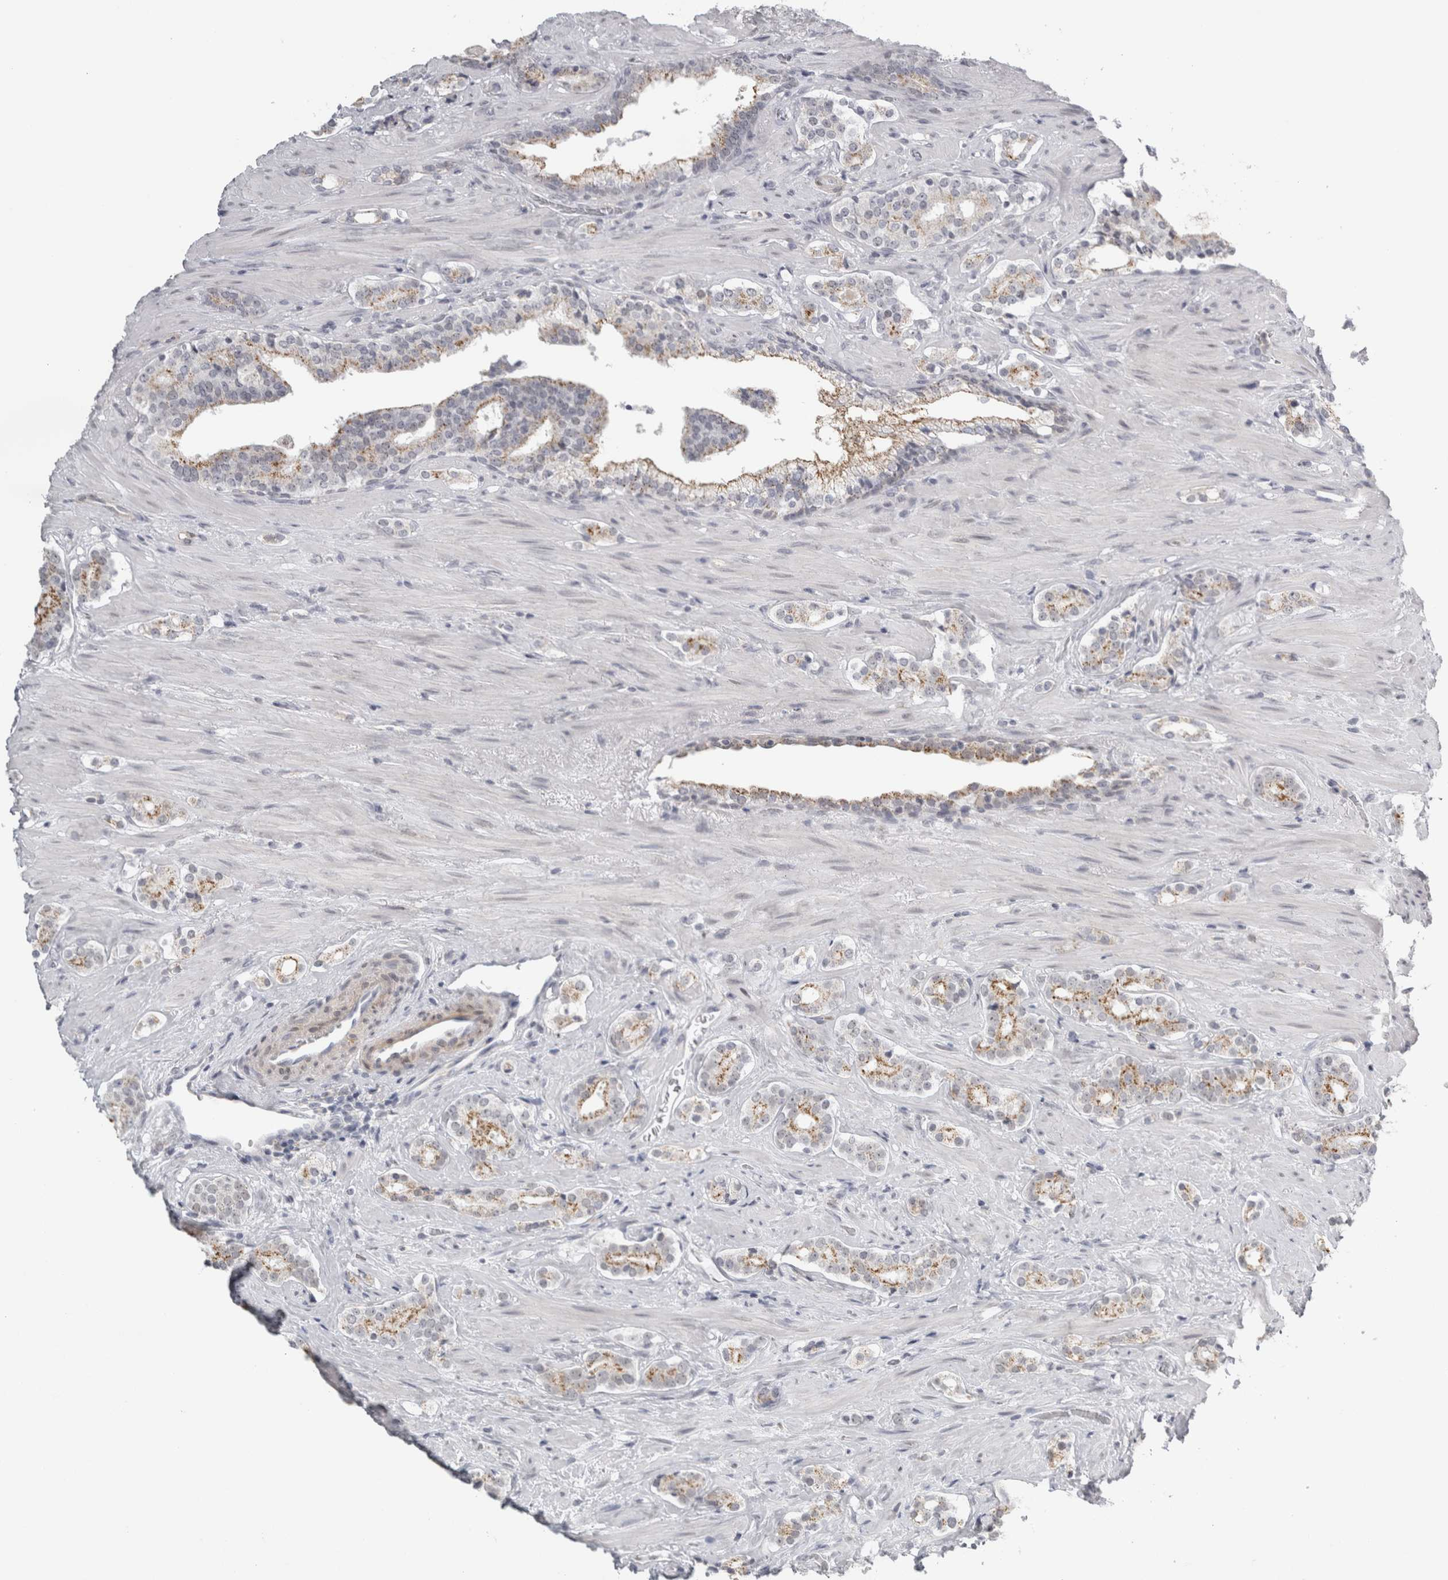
{"staining": {"intensity": "moderate", "quantity": "25%-75%", "location": "cytoplasmic/membranous"}, "tissue": "prostate cancer", "cell_type": "Tumor cells", "image_type": "cancer", "snomed": [{"axis": "morphology", "description": "Adenocarcinoma, High grade"}, {"axis": "topography", "description": "Prostate"}], "caption": "Immunohistochemical staining of prostate cancer (adenocarcinoma (high-grade)) reveals medium levels of moderate cytoplasmic/membranous protein positivity in approximately 25%-75% of tumor cells.", "gene": "PLIN1", "patient": {"sex": "male", "age": 71}}